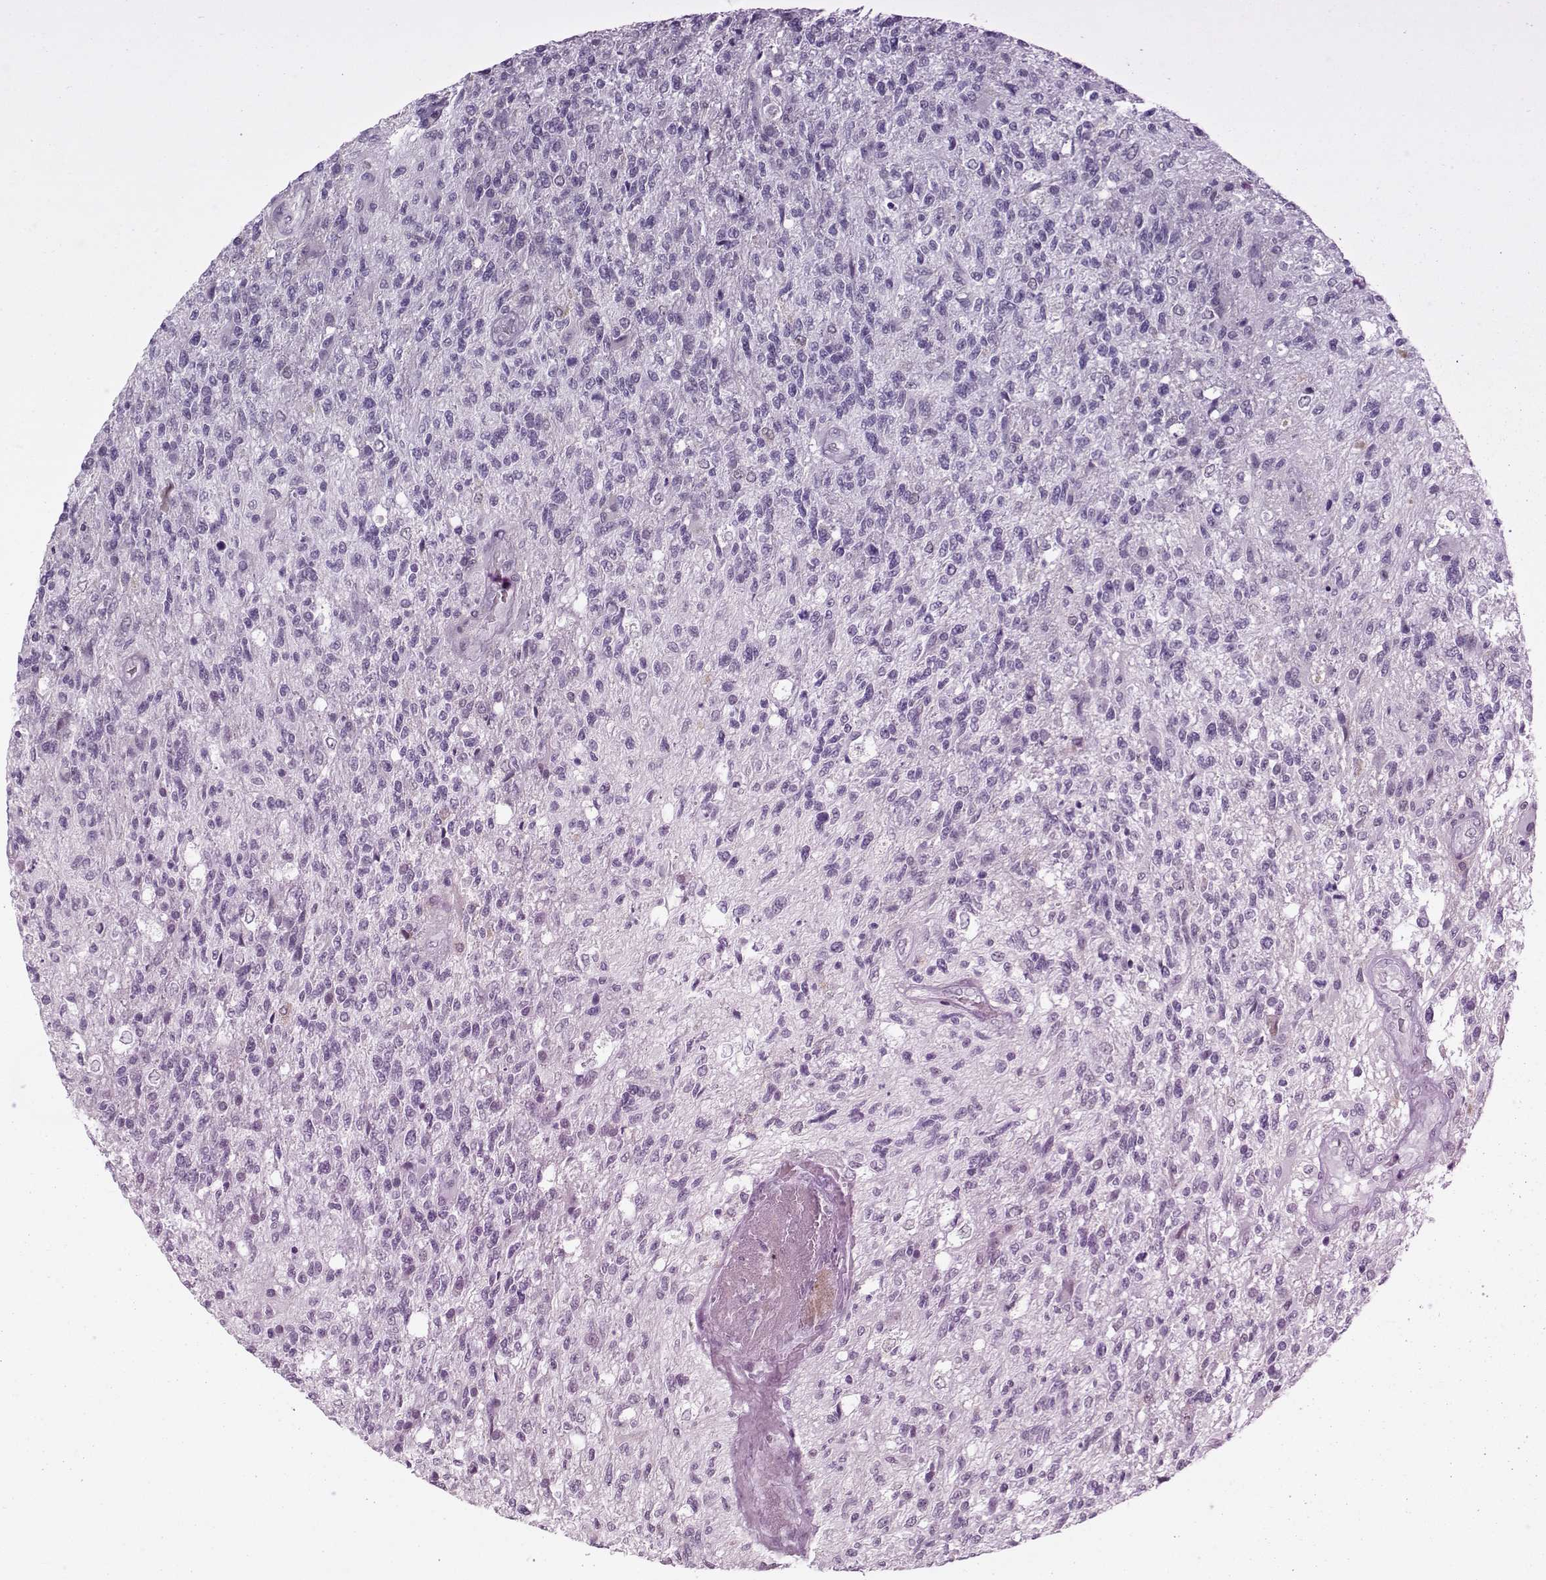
{"staining": {"intensity": "negative", "quantity": "none", "location": "none"}, "tissue": "glioma", "cell_type": "Tumor cells", "image_type": "cancer", "snomed": [{"axis": "morphology", "description": "Glioma, malignant, High grade"}, {"axis": "topography", "description": "Brain"}], "caption": "Human malignant glioma (high-grade) stained for a protein using immunohistochemistry (IHC) displays no positivity in tumor cells.", "gene": "DNAAF1", "patient": {"sex": "male", "age": 56}}